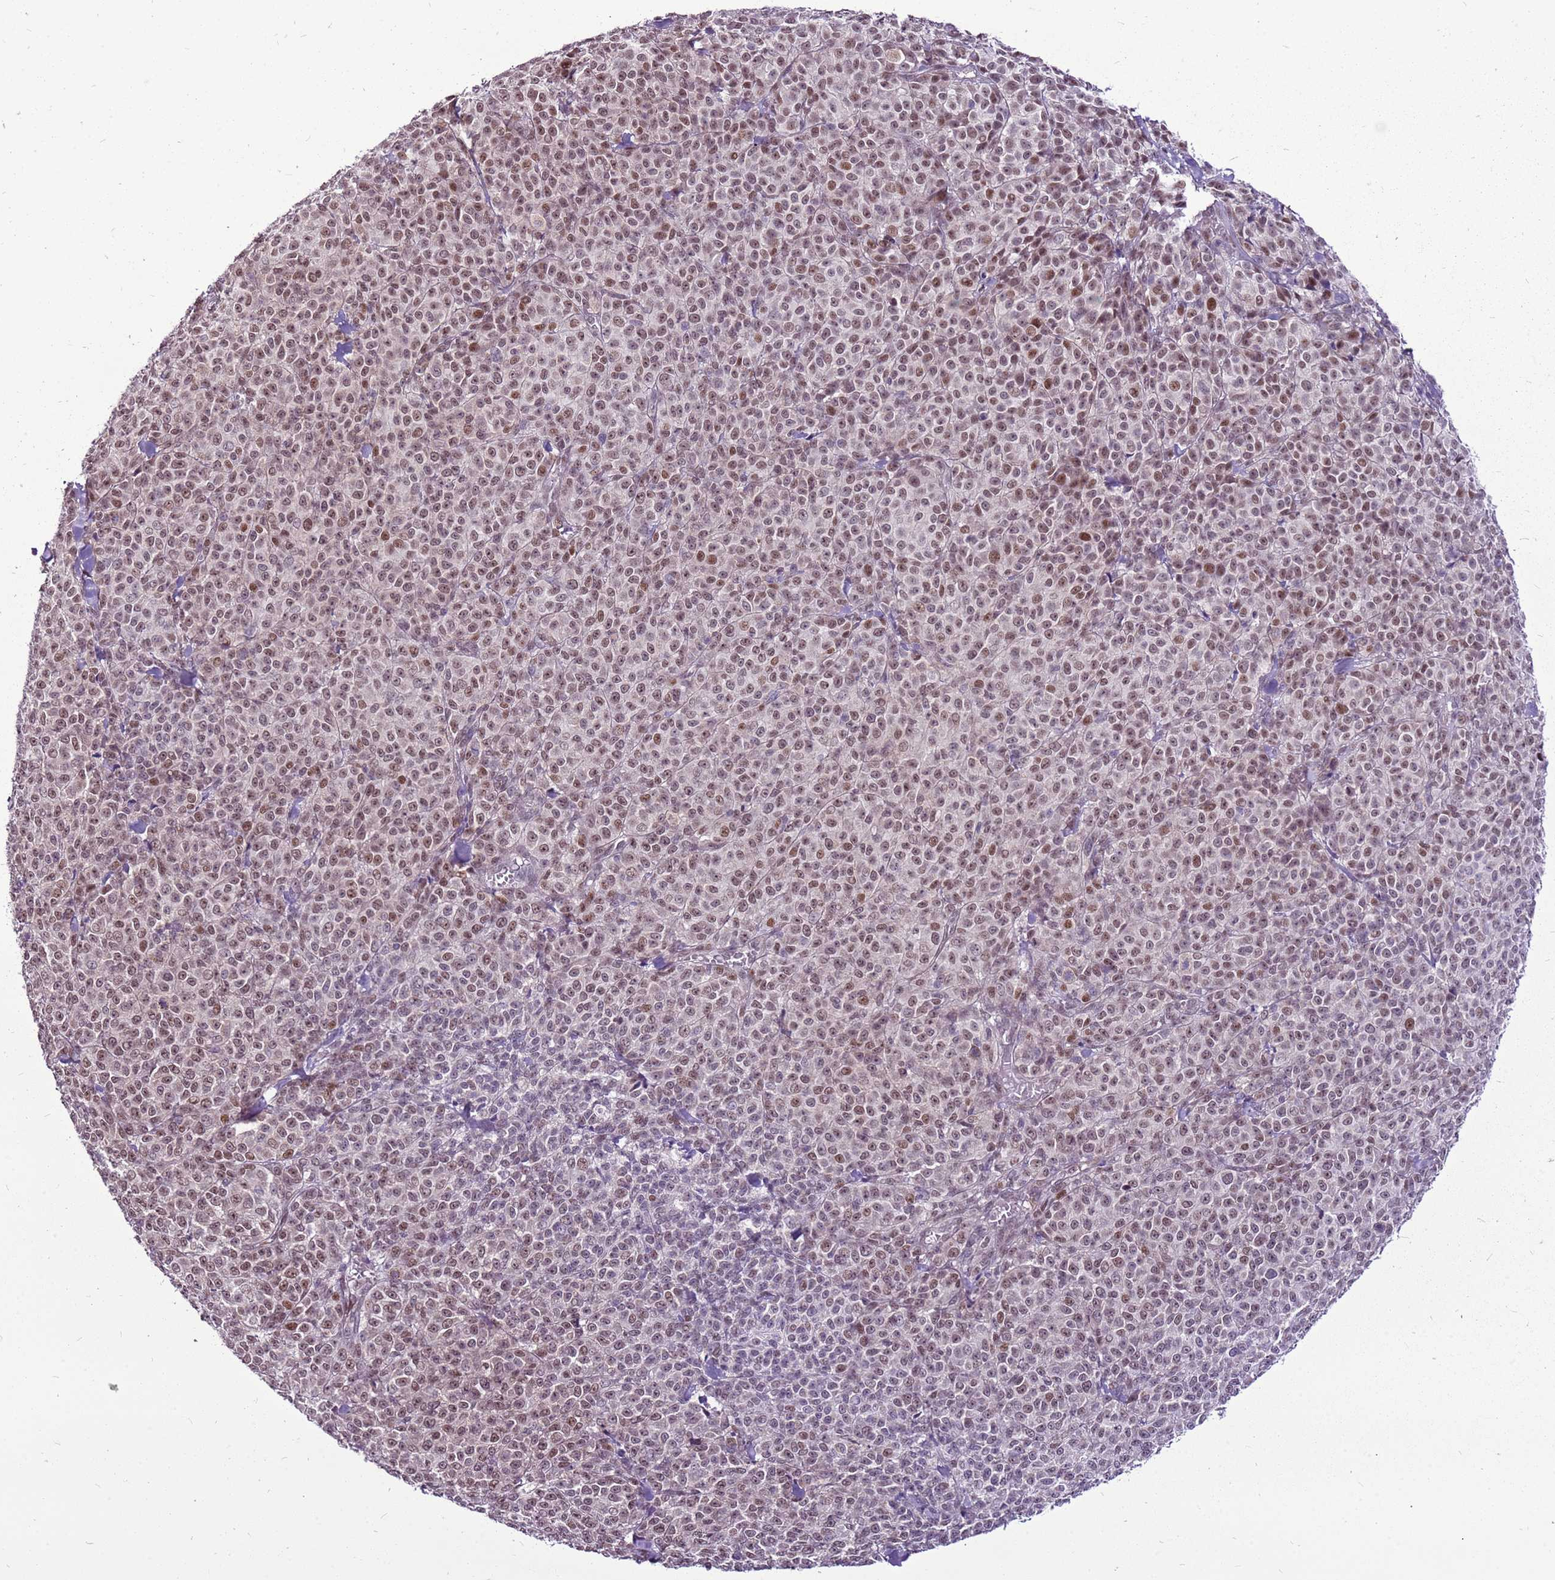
{"staining": {"intensity": "moderate", "quantity": ">75%", "location": "nuclear"}, "tissue": "melanoma", "cell_type": "Tumor cells", "image_type": "cancer", "snomed": [{"axis": "morphology", "description": "Normal tissue, NOS"}, {"axis": "morphology", "description": "Malignant melanoma, NOS"}, {"axis": "topography", "description": "Skin"}], "caption": "Moderate nuclear positivity is seen in about >75% of tumor cells in melanoma.", "gene": "CCDC166", "patient": {"sex": "female", "age": 34}}